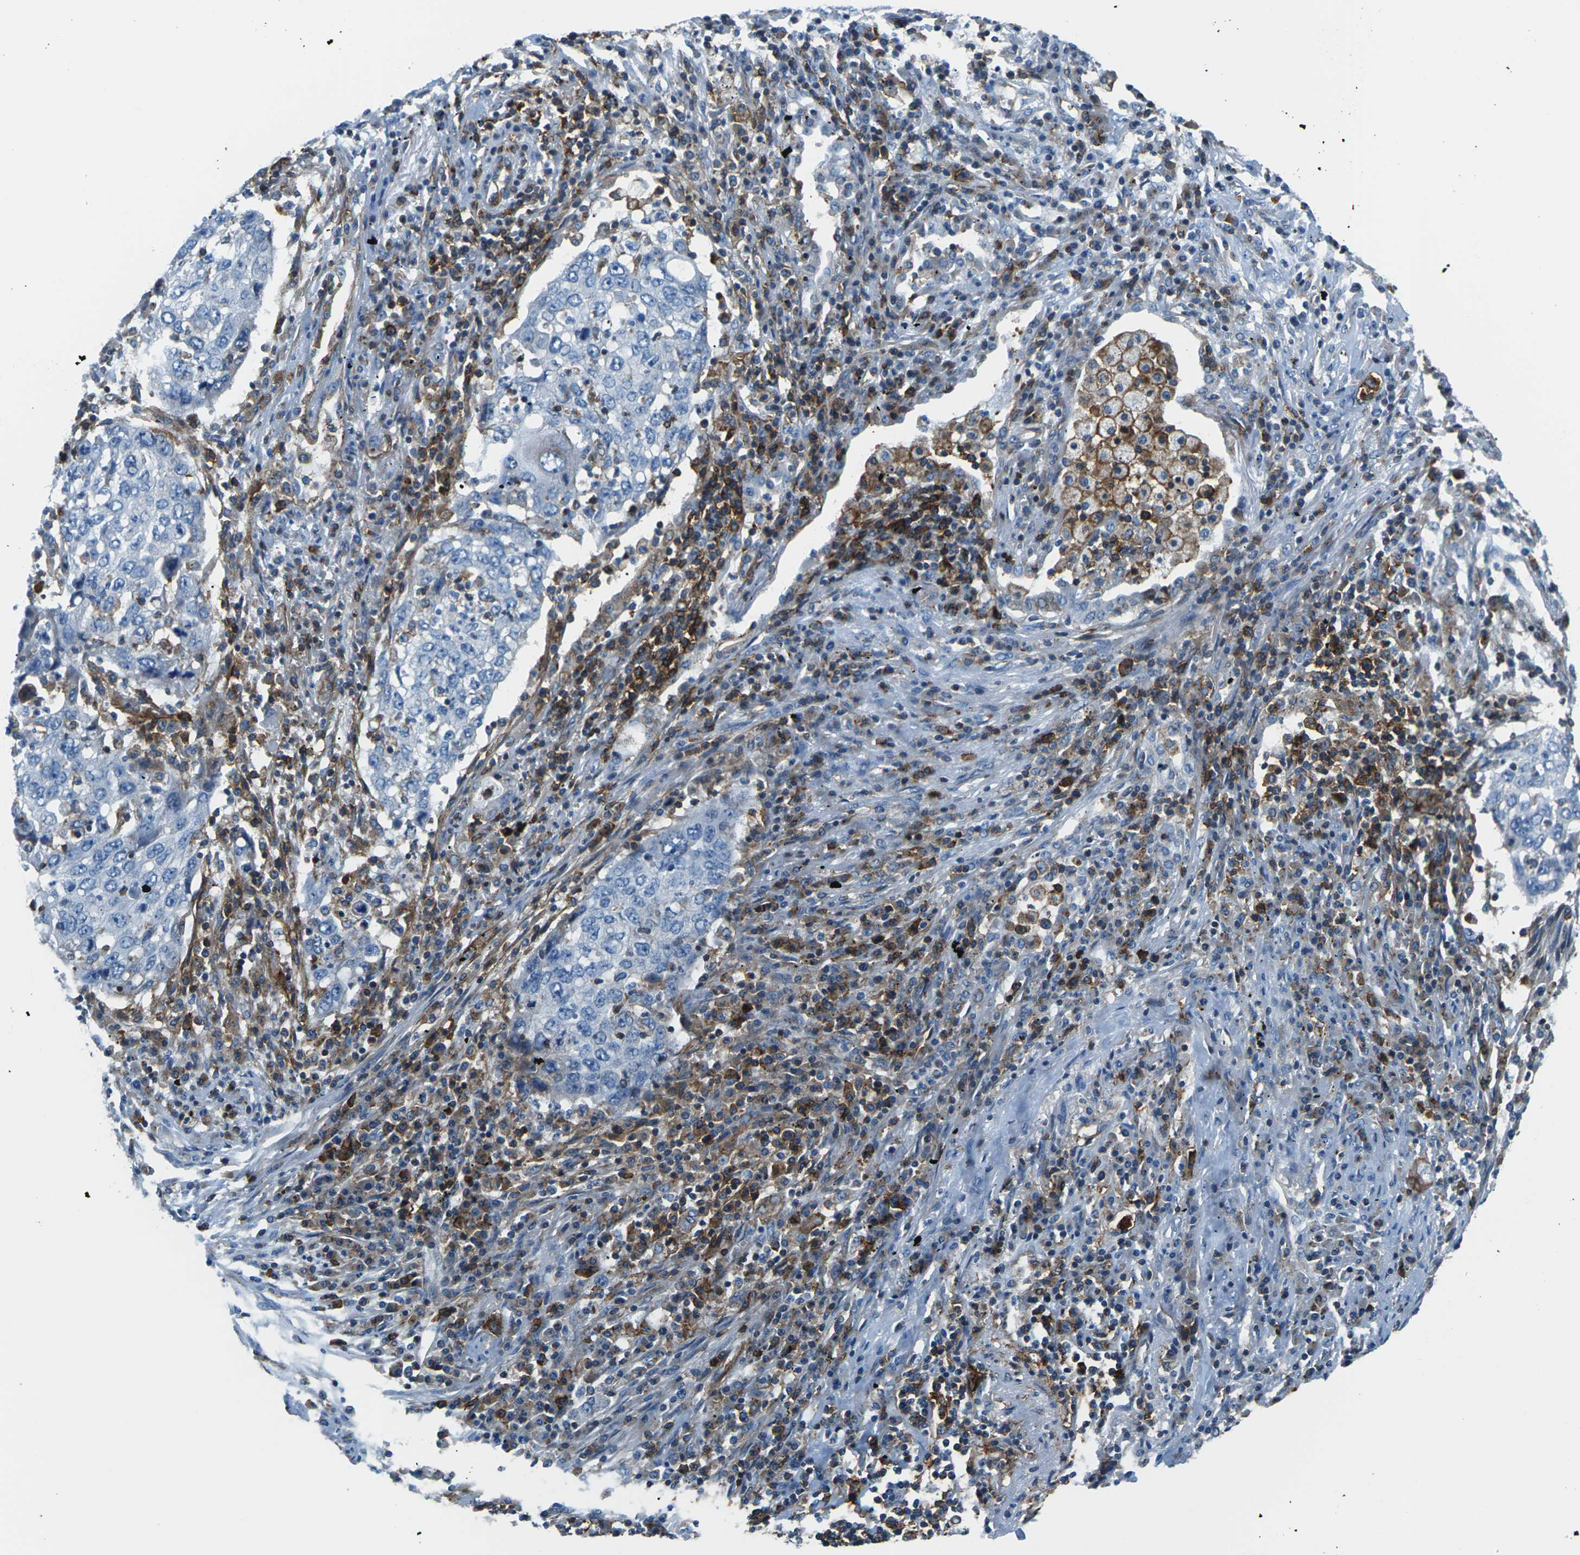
{"staining": {"intensity": "negative", "quantity": "none", "location": "none"}, "tissue": "lung cancer", "cell_type": "Tumor cells", "image_type": "cancer", "snomed": [{"axis": "morphology", "description": "Squamous cell carcinoma, NOS"}, {"axis": "topography", "description": "Lung"}], "caption": "Tumor cells show no significant staining in lung cancer.", "gene": "SOCS4", "patient": {"sex": "female", "age": 63}}